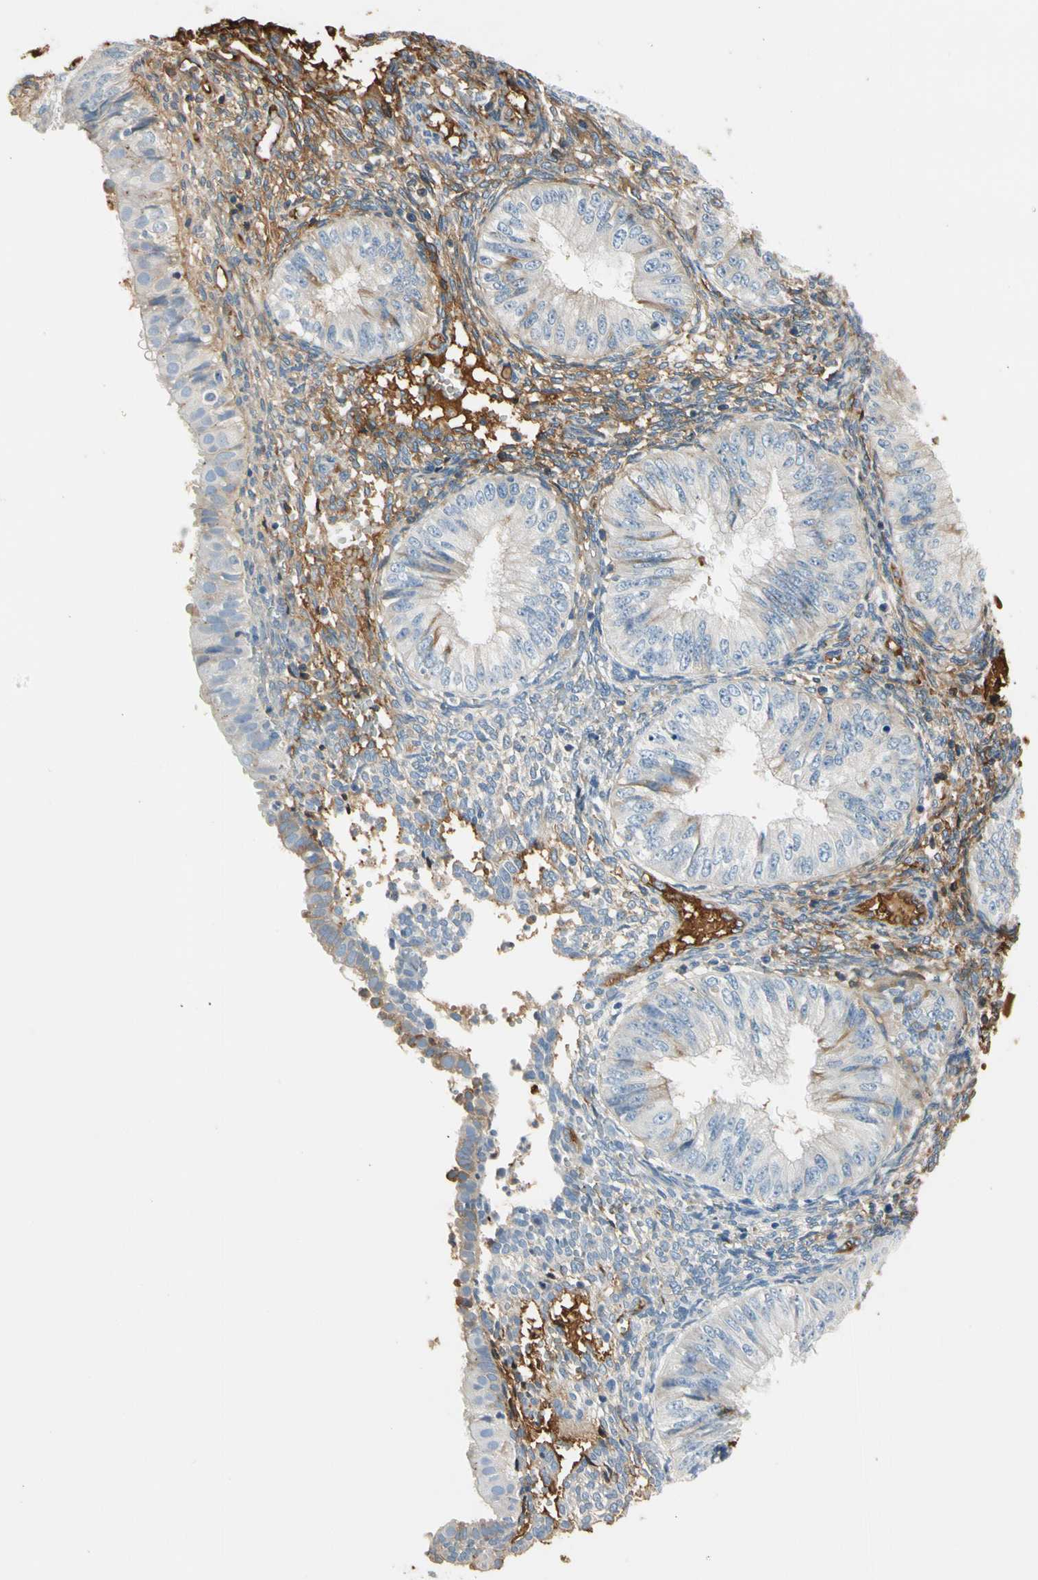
{"staining": {"intensity": "moderate", "quantity": "<25%", "location": "cytoplasmic/membranous"}, "tissue": "endometrial cancer", "cell_type": "Tumor cells", "image_type": "cancer", "snomed": [{"axis": "morphology", "description": "Normal tissue, NOS"}, {"axis": "morphology", "description": "Adenocarcinoma, NOS"}, {"axis": "topography", "description": "Endometrium"}], "caption": "Brown immunohistochemical staining in endometrial cancer (adenocarcinoma) shows moderate cytoplasmic/membranous expression in approximately <25% of tumor cells. Immunohistochemistry (ihc) stains the protein in brown and the nuclei are stained blue.", "gene": "LAMB3", "patient": {"sex": "female", "age": 53}}